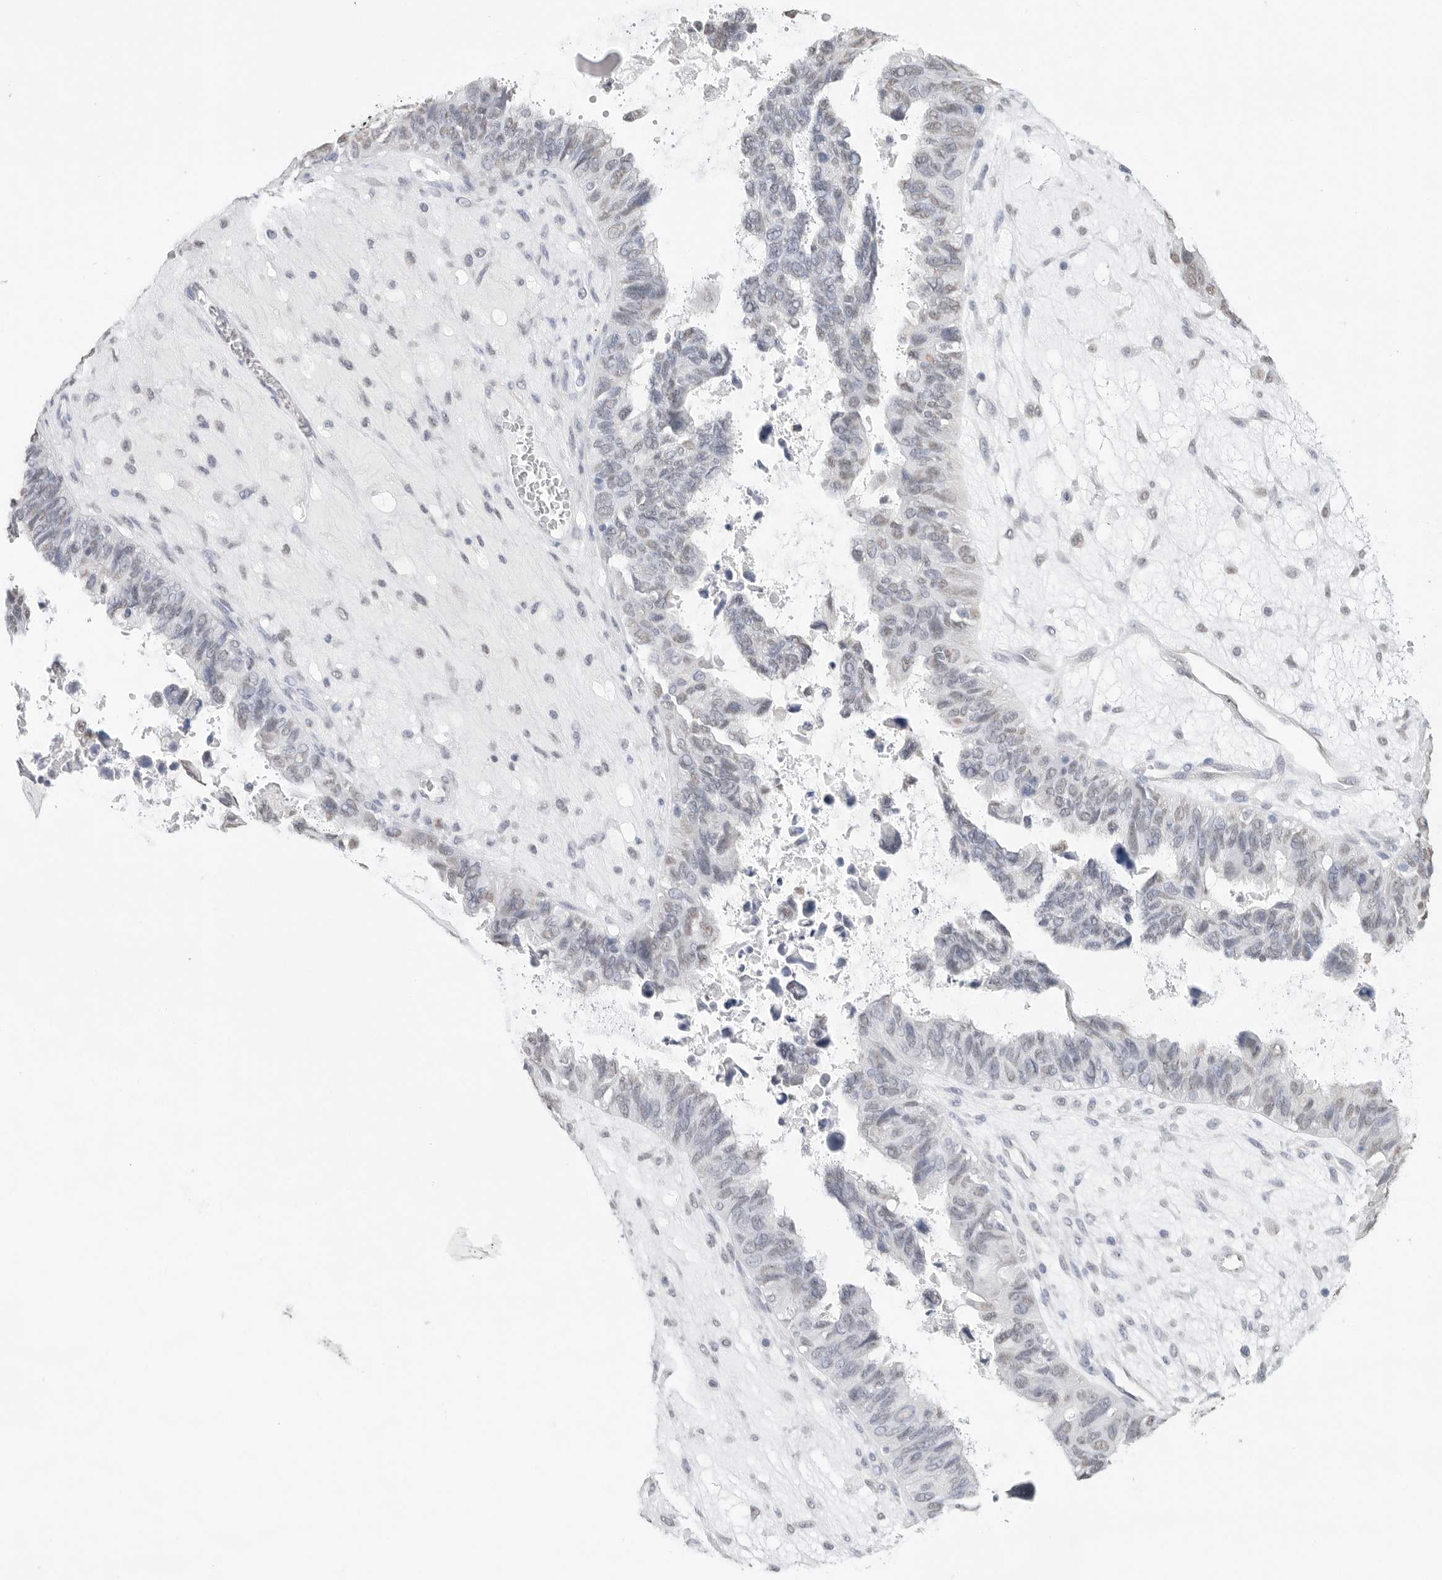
{"staining": {"intensity": "weak", "quantity": "<25%", "location": "nuclear"}, "tissue": "ovarian cancer", "cell_type": "Tumor cells", "image_type": "cancer", "snomed": [{"axis": "morphology", "description": "Cystadenocarcinoma, serous, NOS"}, {"axis": "topography", "description": "Ovary"}], "caption": "DAB (3,3'-diaminobenzidine) immunohistochemical staining of serous cystadenocarcinoma (ovarian) shows no significant staining in tumor cells.", "gene": "ARHGEF10", "patient": {"sex": "female", "age": 79}}